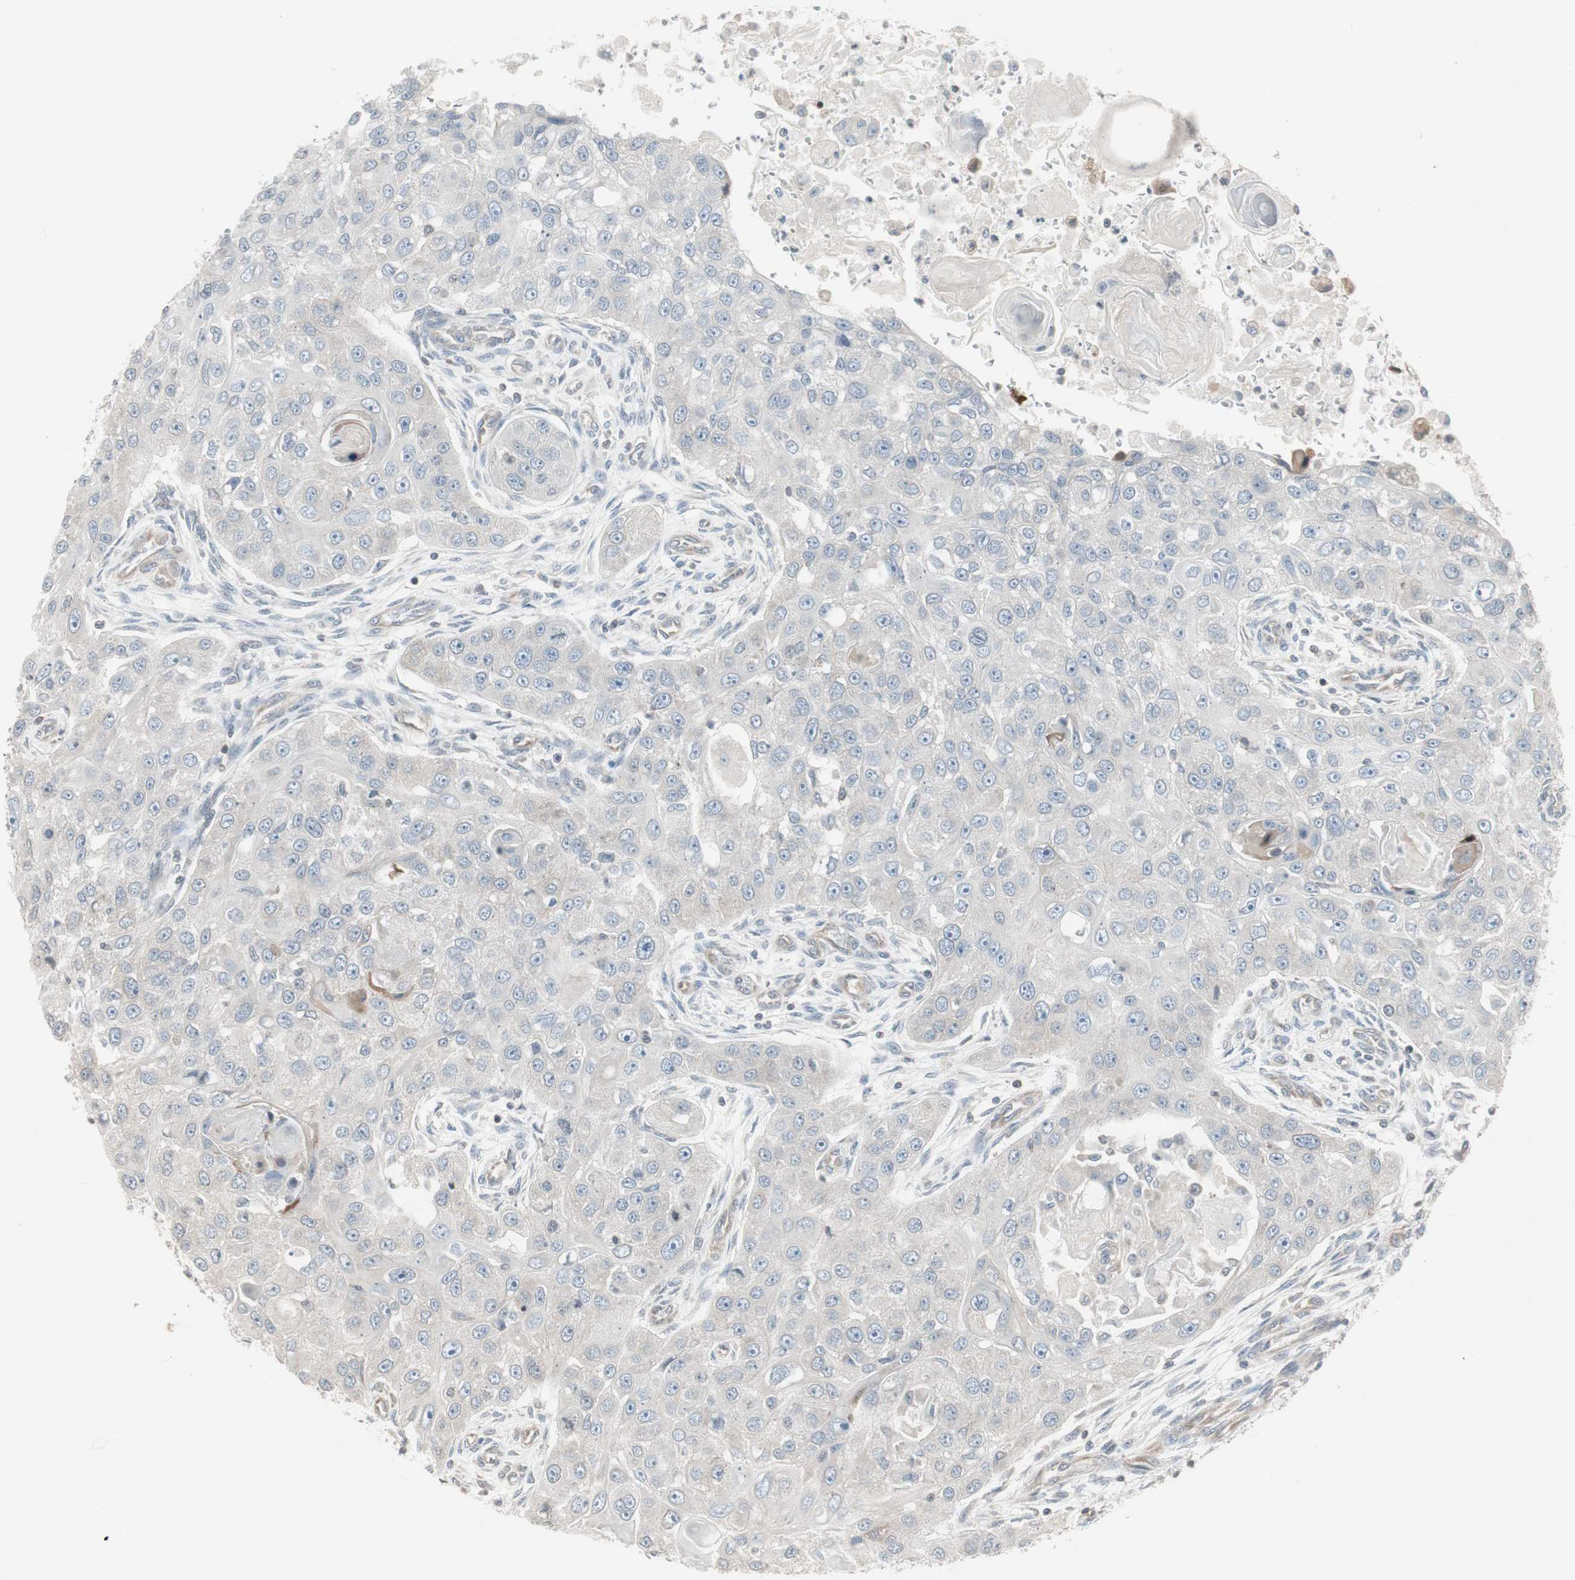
{"staining": {"intensity": "negative", "quantity": "none", "location": "none"}, "tissue": "head and neck cancer", "cell_type": "Tumor cells", "image_type": "cancer", "snomed": [{"axis": "morphology", "description": "Normal tissue, NOS"}, {"axis": "morphology", "description": "Squamous cell carcinoma, NOS"}, {"axis": "topography", "description": "Skeletal muscle"}, {"axis": "topography", "description": "Head-Neck"}], "caption": "High magnification brightfield microscopy of squamous cell carcinoma (head and neck) stained with DAB (3,3'-diaminobenzidine) (brown) and counterstained with hematoxylin (blue): tumor cells show no significant positivity. Brightfield microscopy of IHC stained with DAB (3,3'-diaminobenzidine) (brown) and hematoxylin (blue), captured at high magnification.", "gene": "ARHGEF1", "patient": {"sex": "male", "age": 51}}